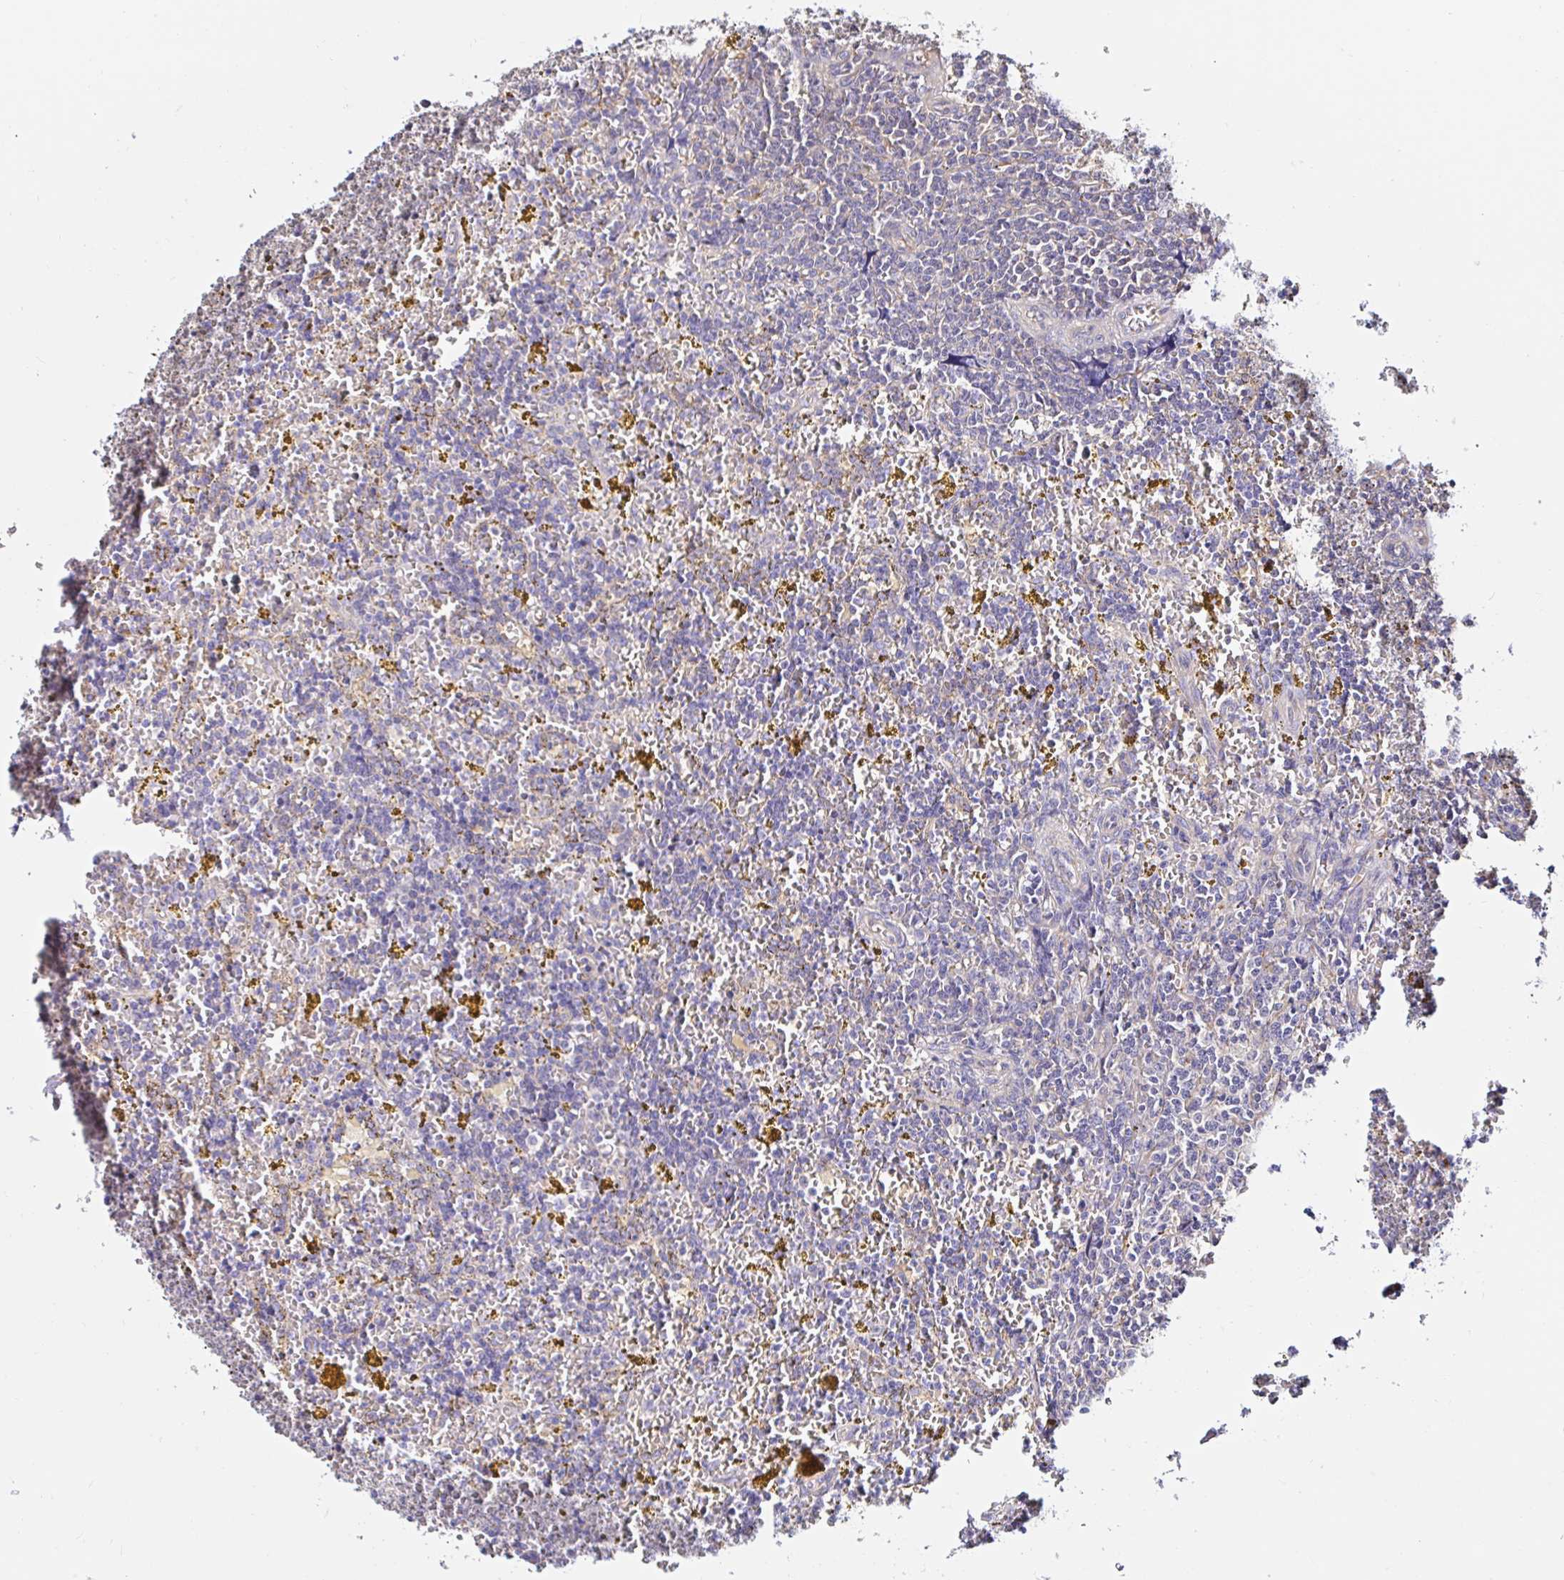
{"staining": {"intensity": "negative", "quantity": "none", "location": "none"}, "tissue": "lymphoma", "cell_type": "Tumor cells", "image_type": "cancer", "snomed": [{"axis": "morphology", "description": "Malignant lymphoma, non-Hodgkin's type, Low grade"}, {"axis": "topography", "description": "Spleen"}, {"axis": "topography", "description": "Lymph node"}], "caption": "The immunohistochemistry (IHC) histopathology image has no significant expression in tumor cells of lymphoma tissue. Brightfield microscopy of immunohistochemistry (IHC) stained with DAB (brown) and hematoxylin (blue), captured at high magnification.", "gene": "RSRP1", "patient": {"sex": "female", "age": 66}}